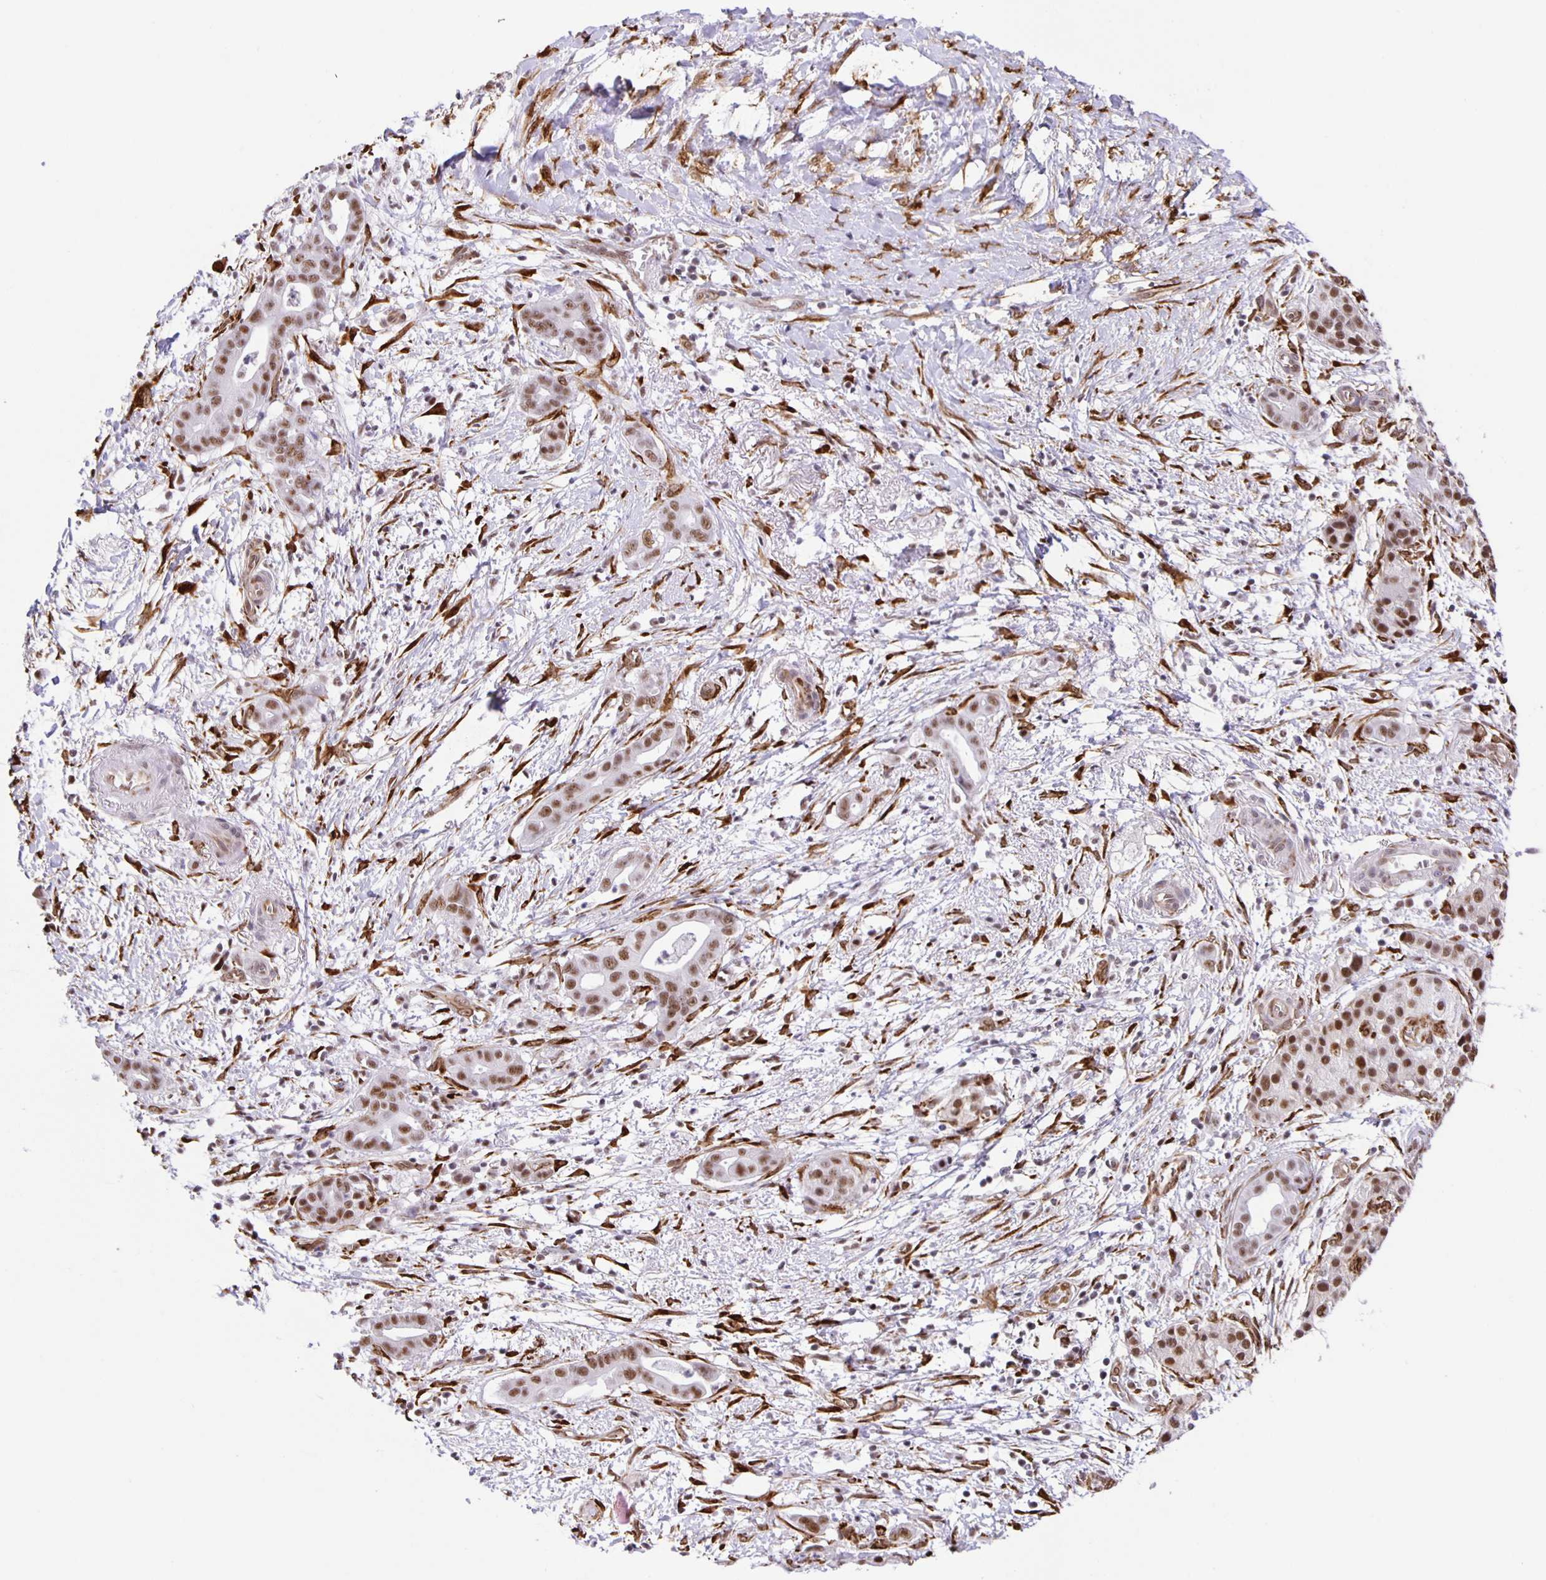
{"staining": {"intensity": "moderate", "quantity": ">75%", "location": "nuclear"}, "tissue": "pancreatic cancer", "cell_type": "Tumor cells", "image_type": "cancer", "snomed": [{"axis": "morphology", "description": "Adenocarcinoma, NOS"}, {"axis": "topography", "description": "Pancreas"}], "caption": "About >75% of tumor cells in human pancreatic adenocarcinoma show moderate nuclear protein expression as visualized by brown immunohistochemical staining.", "gene": "ZRANB2", "patient": {"sex": "male", "age": 61}}